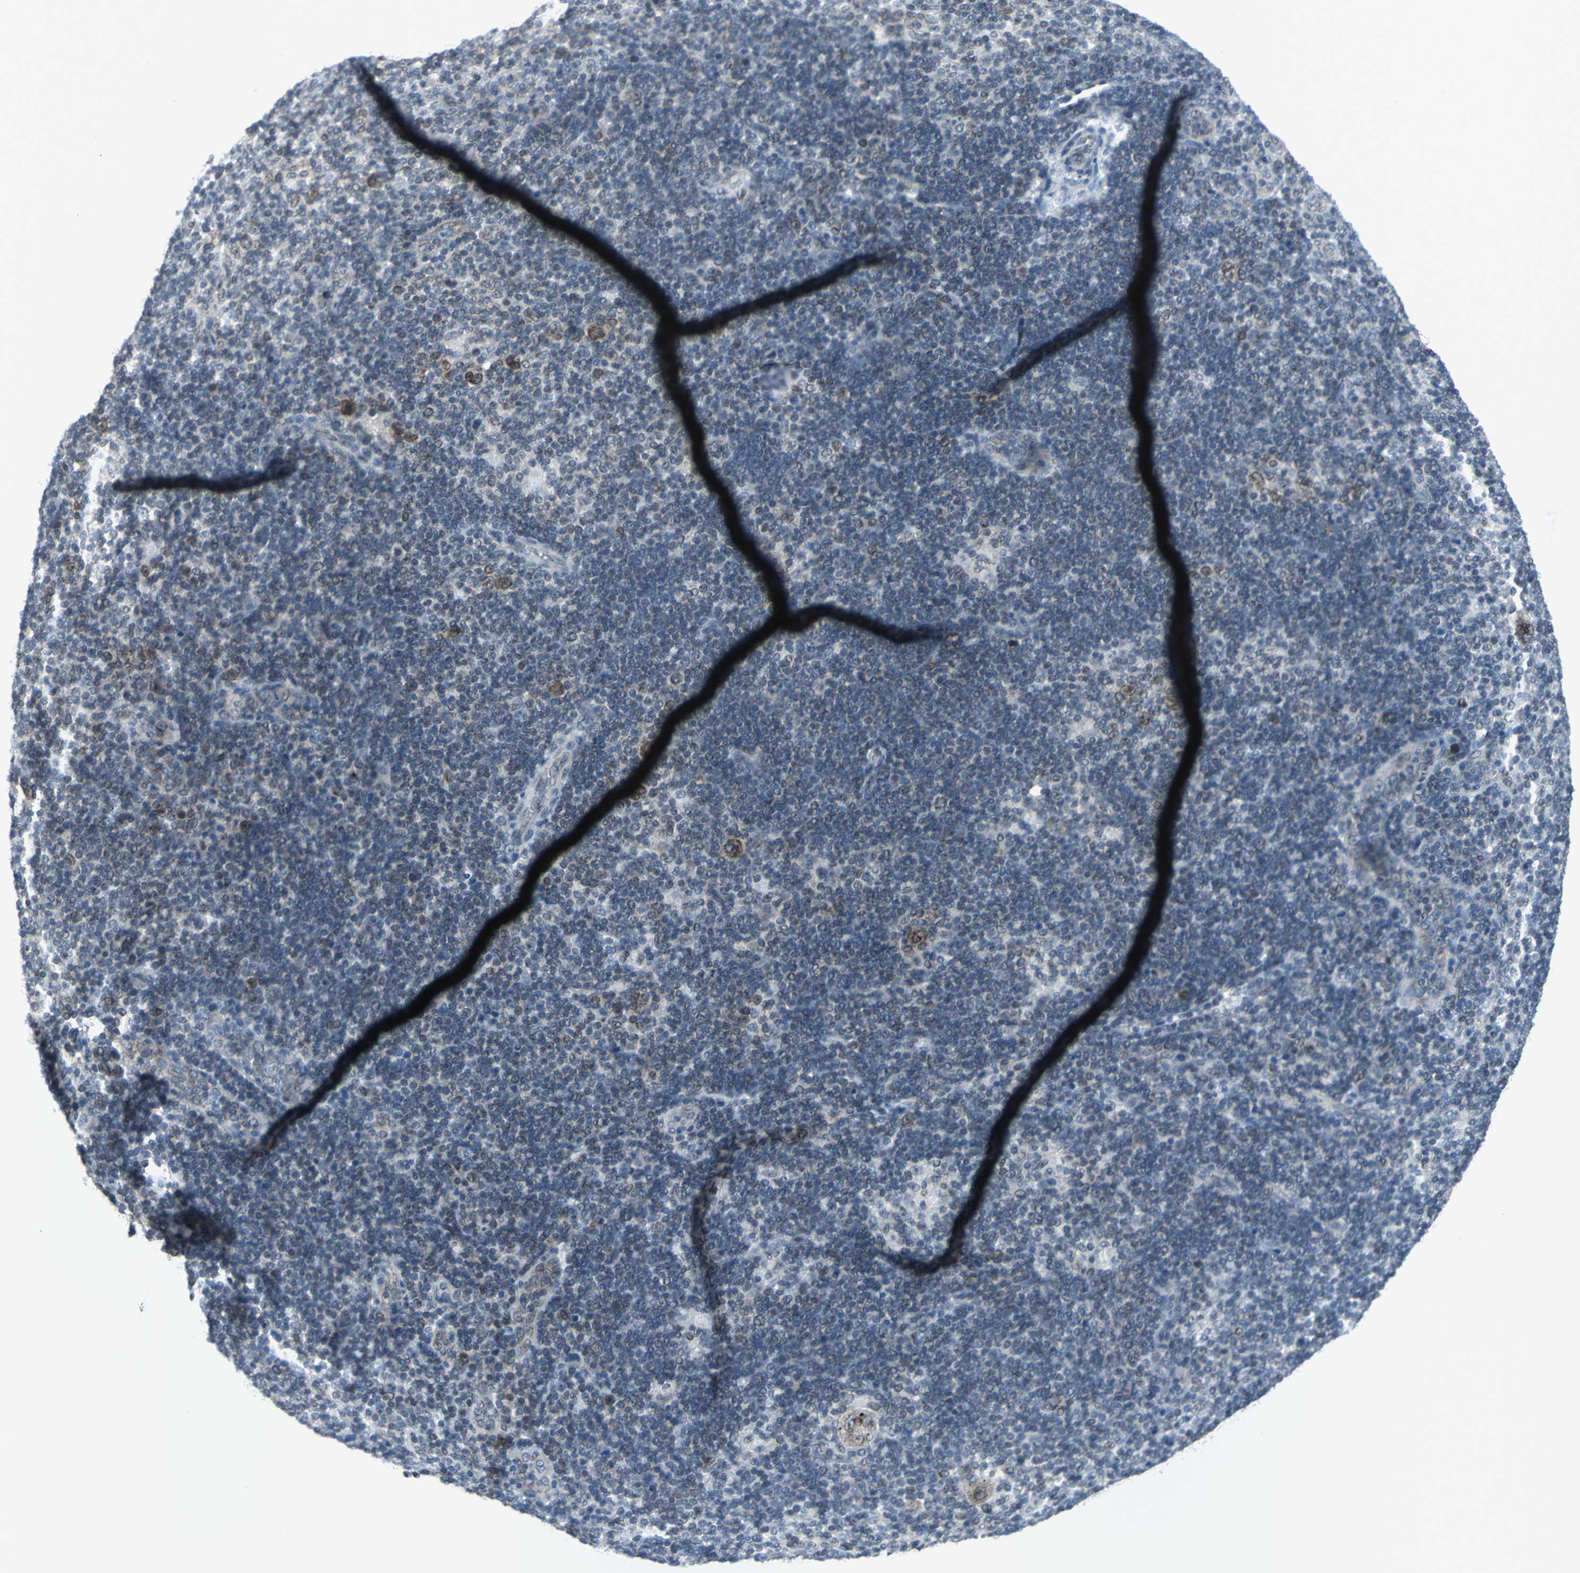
{"staining": {"intensity": "moderate", "quantity": ">75%", "location": "cytoplasmic/membranous"}, "tissue": "lymphoma", "cell_type": "Tumor cells", "image_type": "cancer", "snomed": [{"axis": "morphology", "description": "Hodgkin's disease, NOS"}, {"axis": "topography", "description": "Lymph node"}], "caption": "Moderate cytoplasmic/membranous protein expression is appreciated in approximately >75% of tumor cells in Hodgkin's disease.", "gene": "SNUPN", "patient": {"sex": "female", "age": 57}}